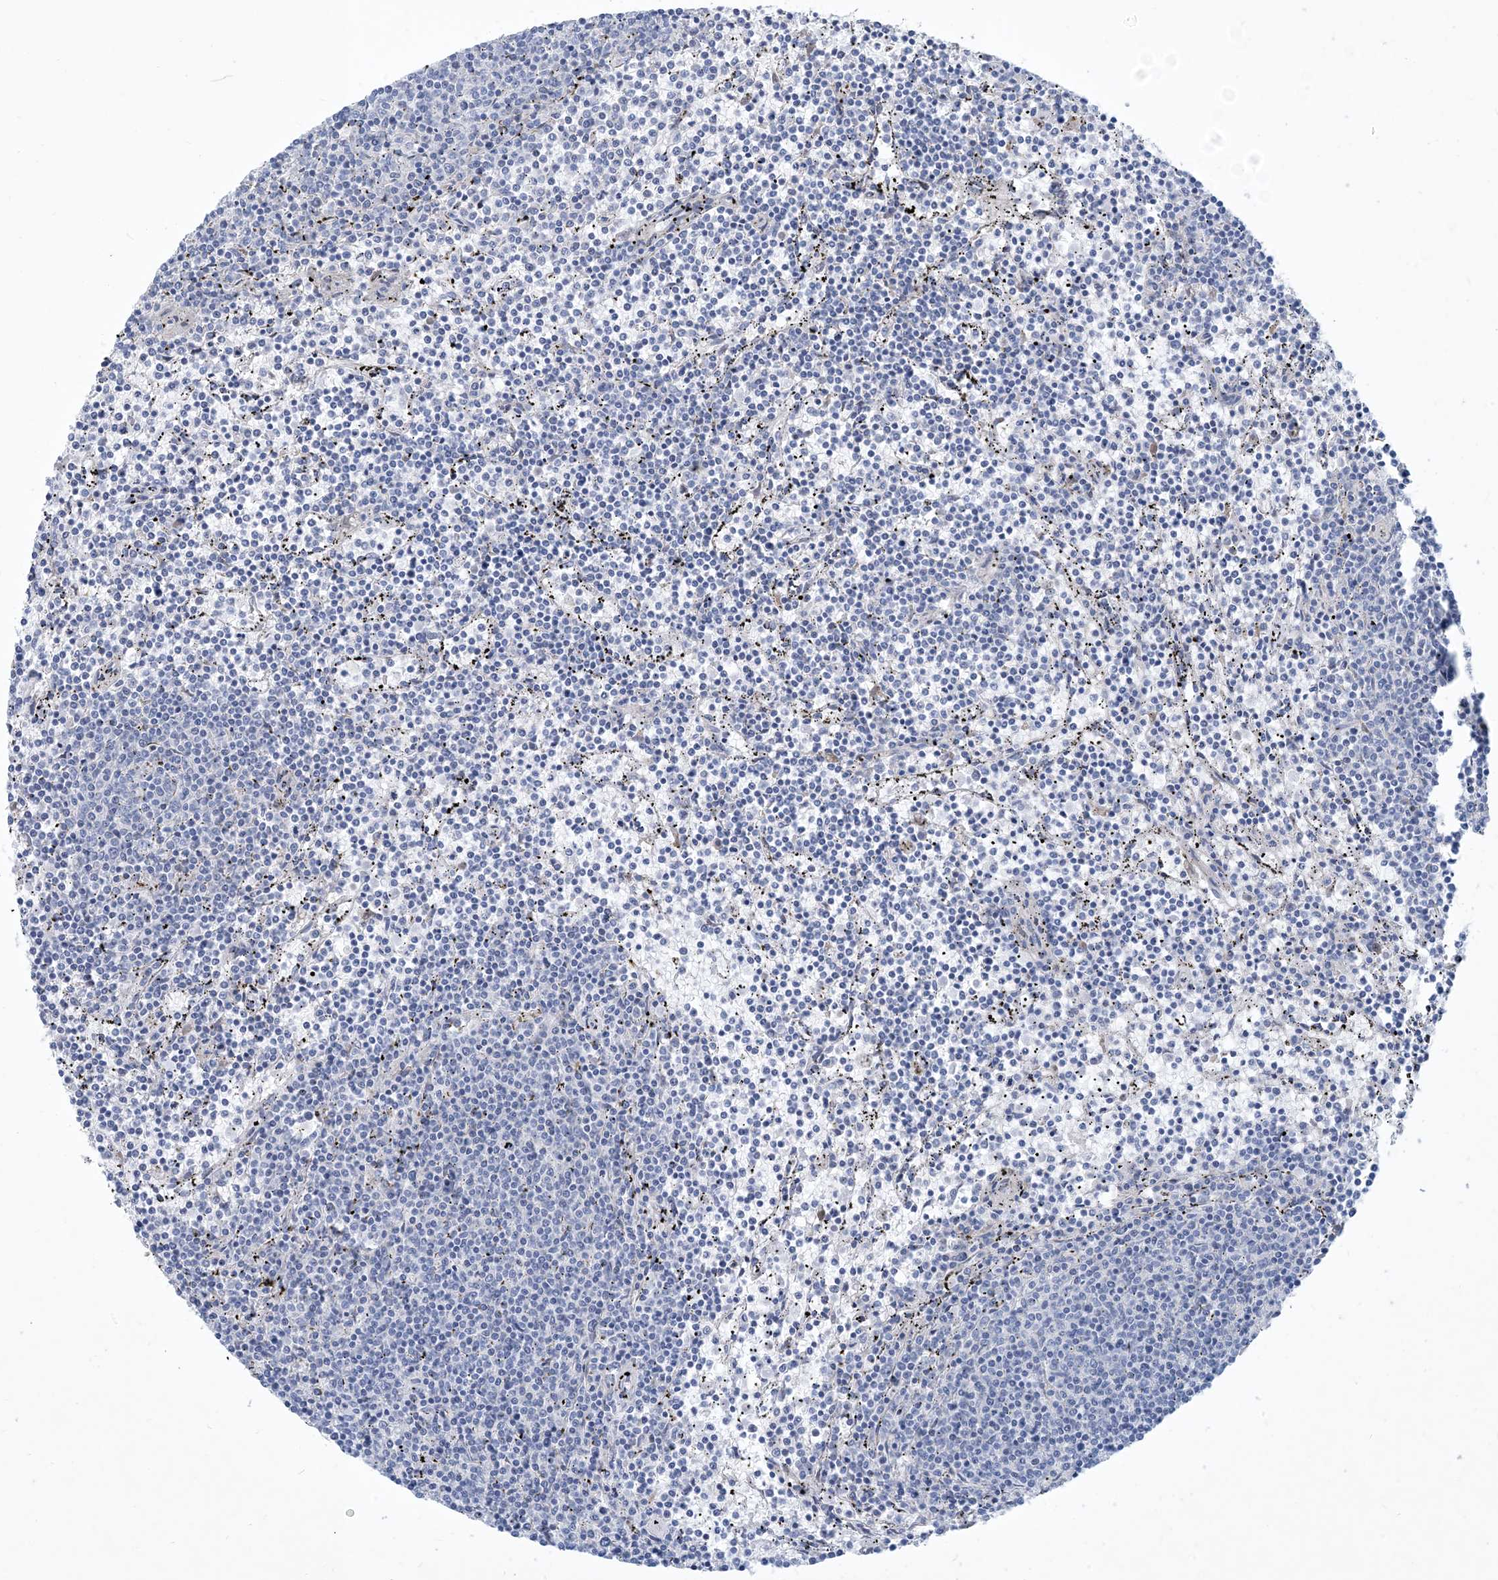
{"staining": {"intensity": "negative", "quantity": "none", "location": "none"}, "tissue": "lymphoma", "cell_type": "Tumor cells", "image_type": "cancer", "snomed": [{"axis": "morphology", "description": "Malignant lymphoma, non-Hodgkin's type, Low grade"}, {"axis": "topography", "description": "Spleen"}], "caption": "The histopathology image displays no staining of tumor cells in malignant lymphoma, non-Hodgkin's type (low-grade).", "gene": "MOXD1", "patient": {"sex": "female", "age": 50}}